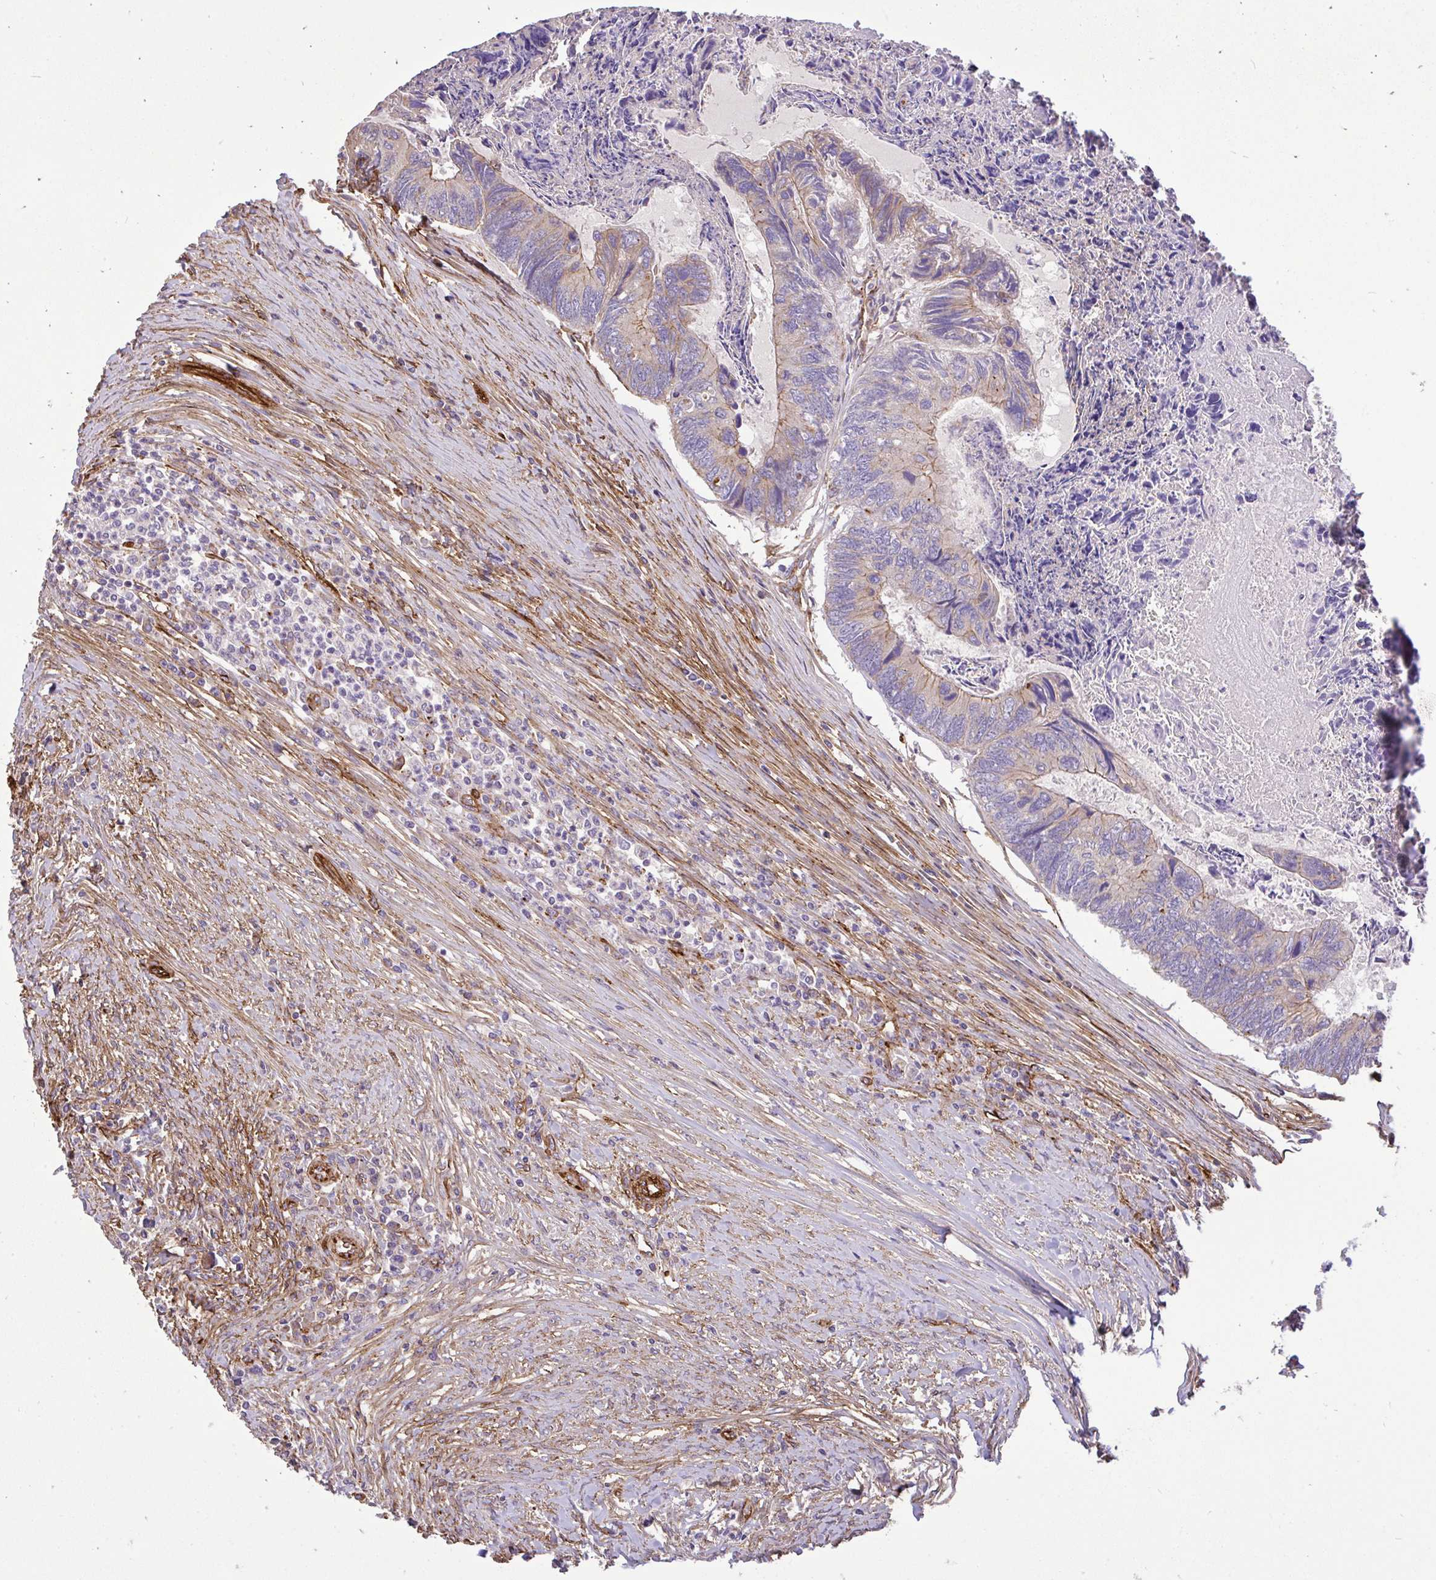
{"staining": {"intensity": "weak", "quantity": ">75%", "location": "cytoplasmic/membranous"}, "tissue": "colorectal cancer", "cell_type": "Tumor cells", "image_type": "cancer", "snomed": [{"axis": "morphology", "description": "Adenocarcinoma, NOS"}, {"axis": "topography", "description": "Colon"}], "caption": "Brown immunohistochemical staining in human colorectal cancer (adenocarcinoma) exhibits weak cytoplasmic/membranous expression in about >75% of tumor cells.", "gene": "PTPRK", "patient": {"sex": "female", "age": 67}}